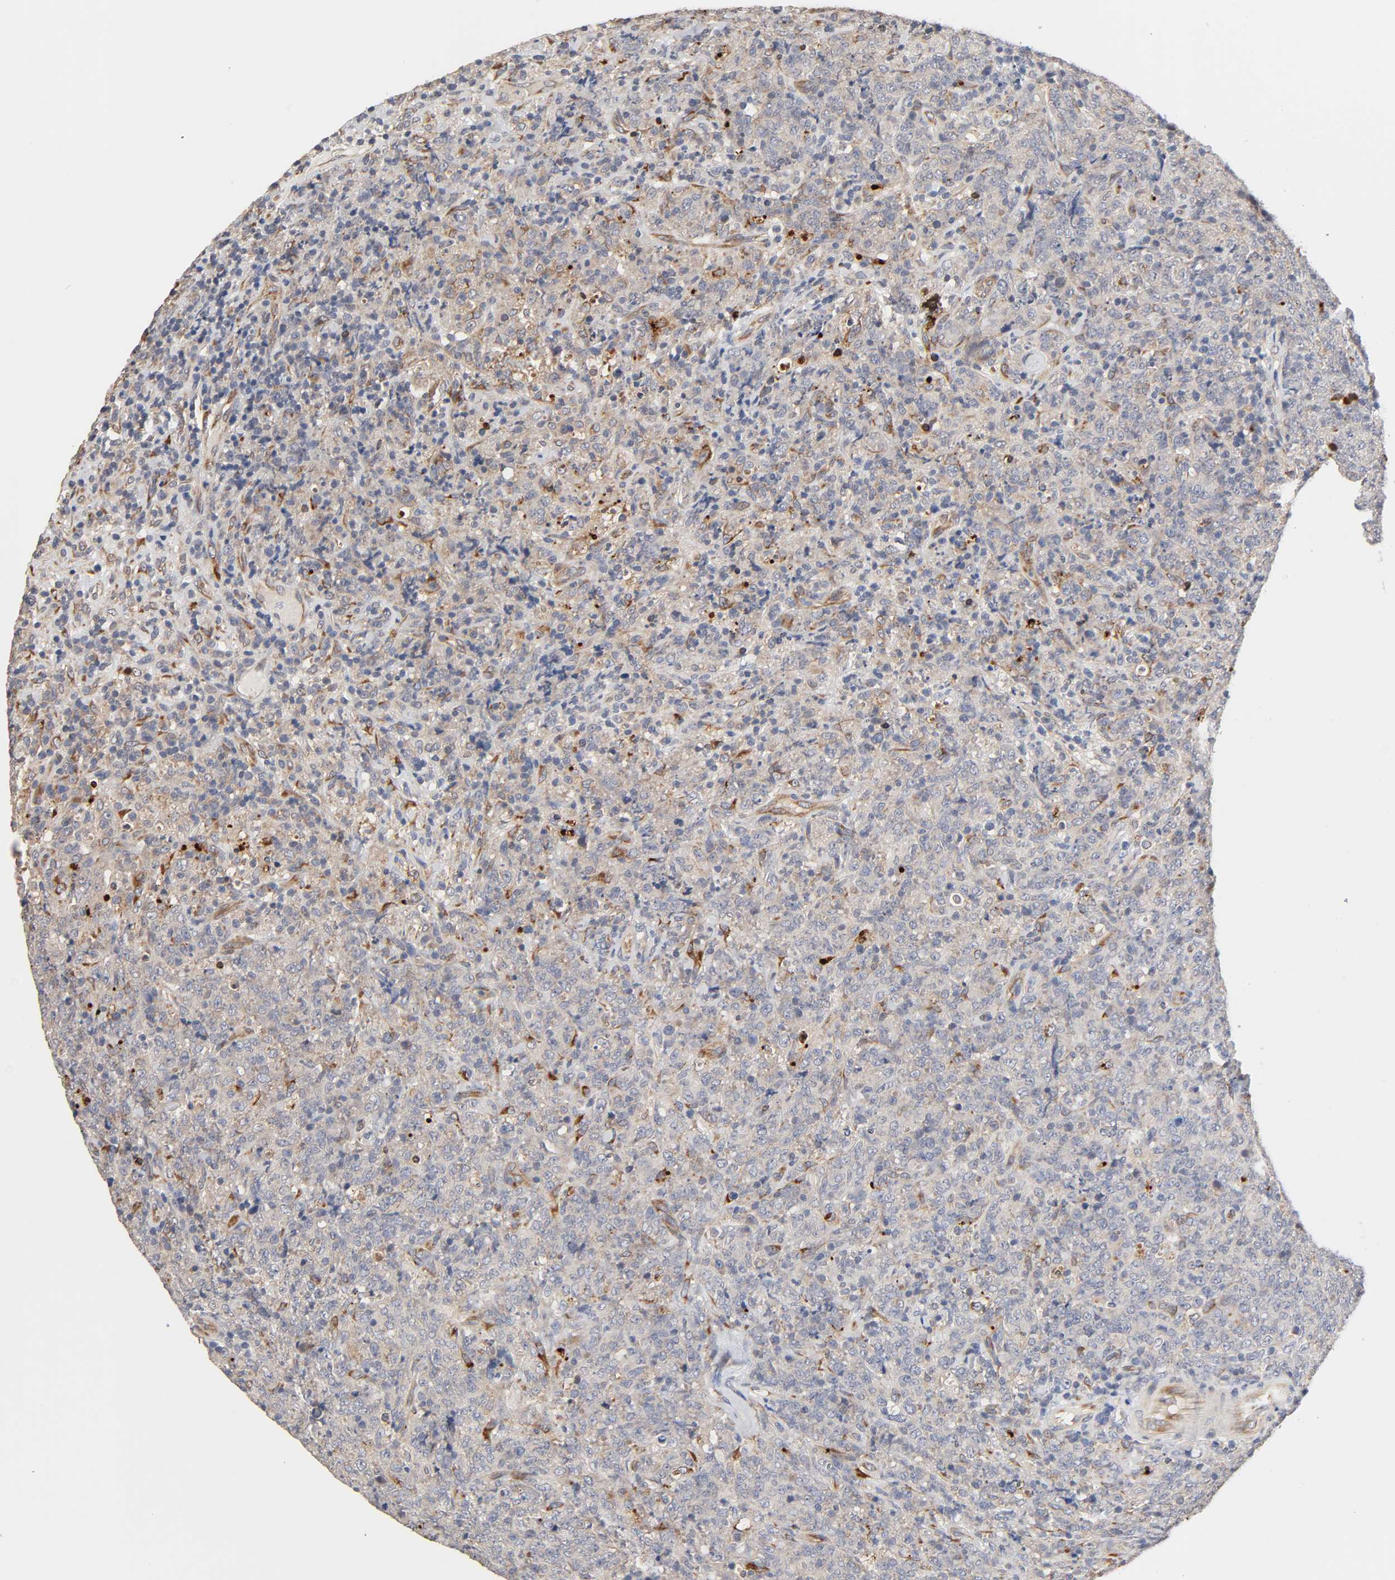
{"staining": {"intensity": "negative", "quantity": "none", "location": "none"}, "tissue": "lymphoma", "cell_type": "Tumor cells", "image_type": "cancer", "snomed": [{"axis": "morphology", "description": "Malignant lymphoma, non-Hodgkin's type, High grade"}, {"axis": "topography", "description": "Tonsil"}], "caption": "DAB immunohistochemical staining of malignant lymphoma, non-Hodgkin's type (high-grade) displays no significant positivity in tumor cells. (DAB immunohistochemistry, high magnification).", "gene": "HDLBP", "patient": {"sex": "female", "age": 36}}